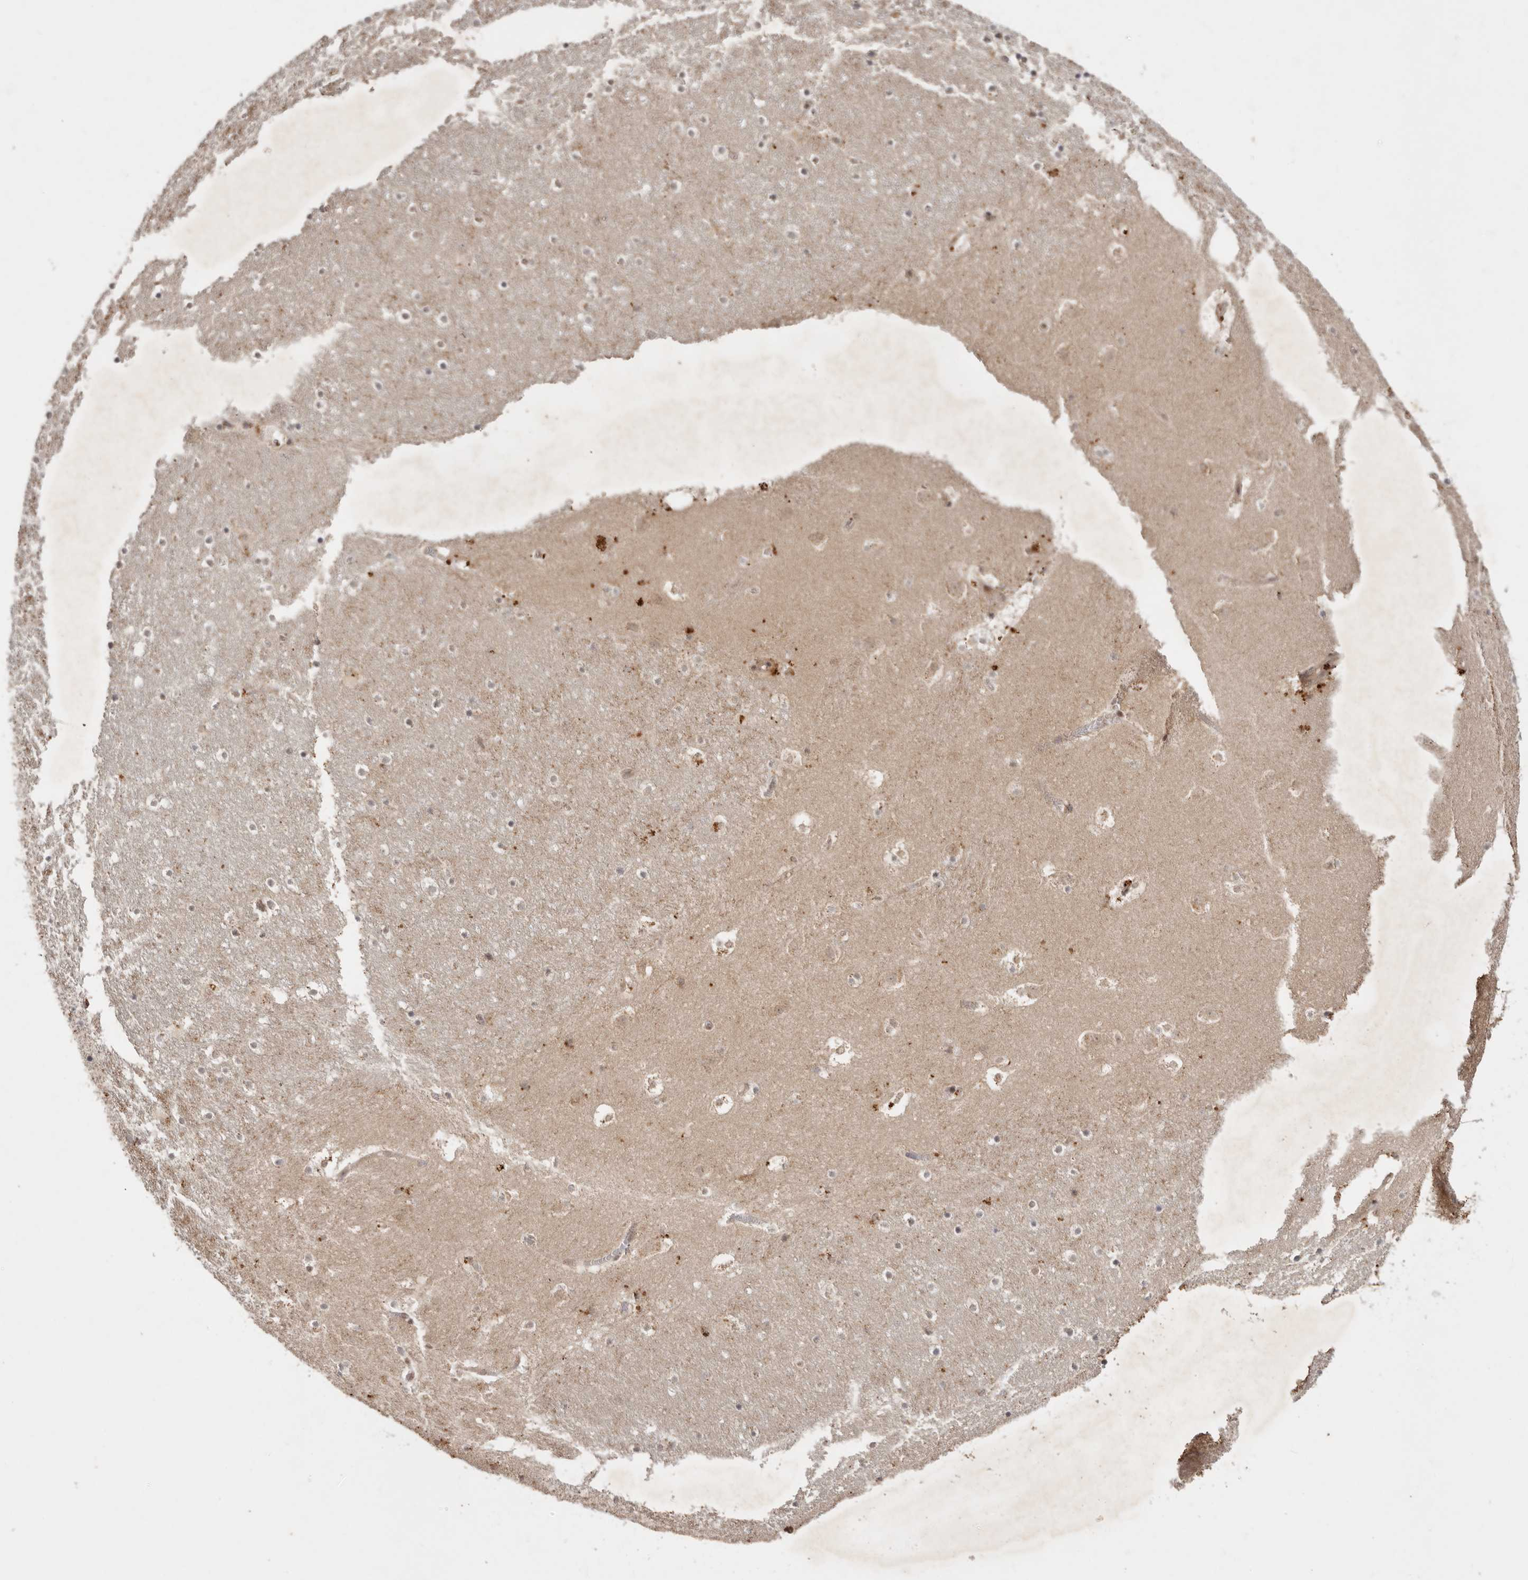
{"staining": {"intensity": "moderate", "quantity": "25%-75%", "location": "cytoplasmic/membranous,nuclear"}, "tissue": "caudate", "cell_type": "Glial cells", "image_type": "normal", "snomed": [{"axis": "morphology", "description": "Normal tissue, NOS"}, {"axis": "topography", "description": "Lateral ventricle wall"}], "caption": "Protein staining of benign caudate shows moderate cytoplasmic/membranous,nuclear positivity in approximately 25%-75% of glial cells. (Stains: DAB in brown, nuclei in blue, Microscopy: brightfield microscopy at high magnification).", "gene": "TARS2", "patient": {"sex": "male", "age": 45}}